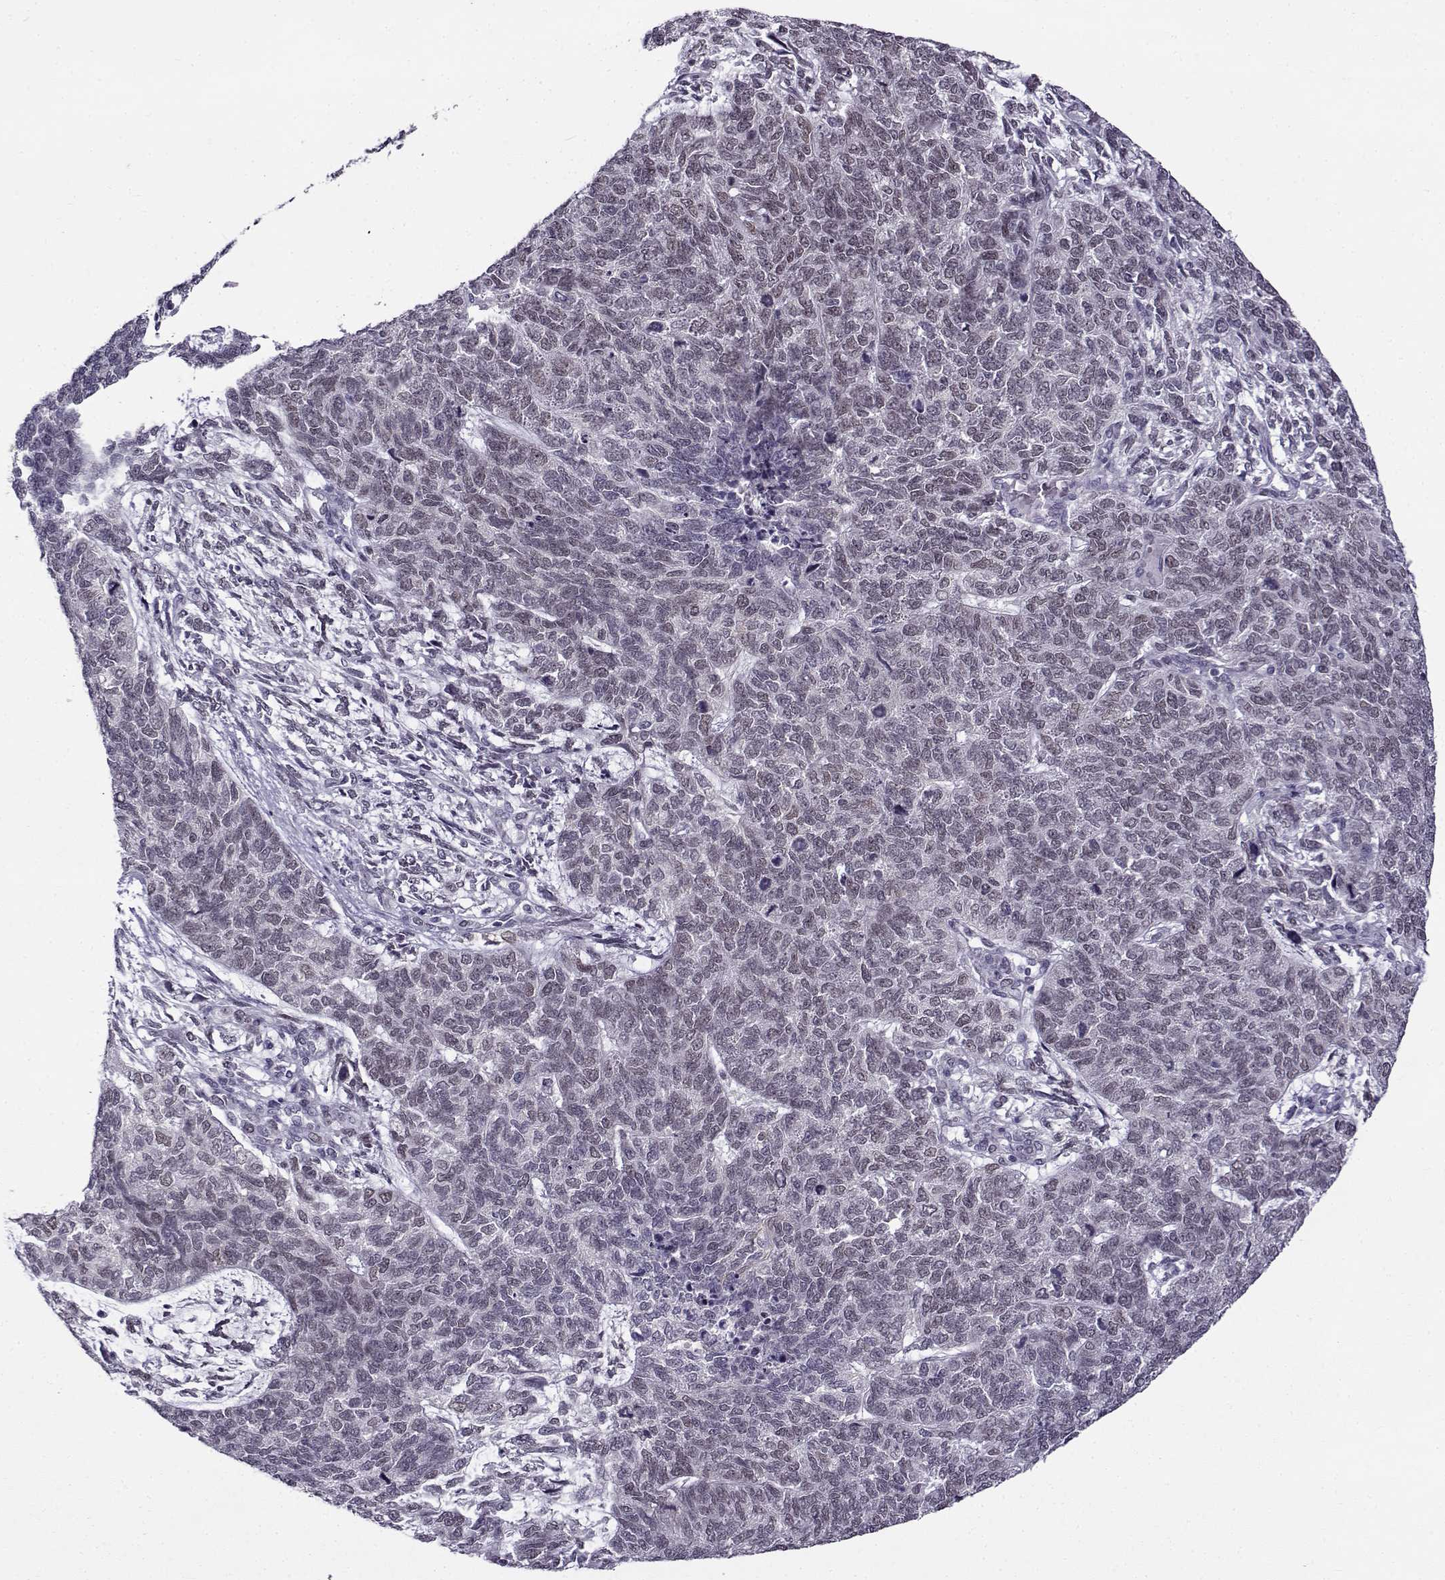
{"staining": {"intensity": "weak", "quantity": "25%-75%", "location": "nuclear"}, "tissue": "cervical cancer", "cell_type": "Tumor cells", "image_type": "cancer", "snomed": [{"axis": "morphology", "description": "Squamous cell carcinoma, NOS"}, {"axis": "topography", "description": "Cervix"}], "caption": "Cervical cancer stained with a protein marker reveals weak staining in tumor cells.", "gene": "BACH1", "patient": {"sex": "female", "age": 63}}